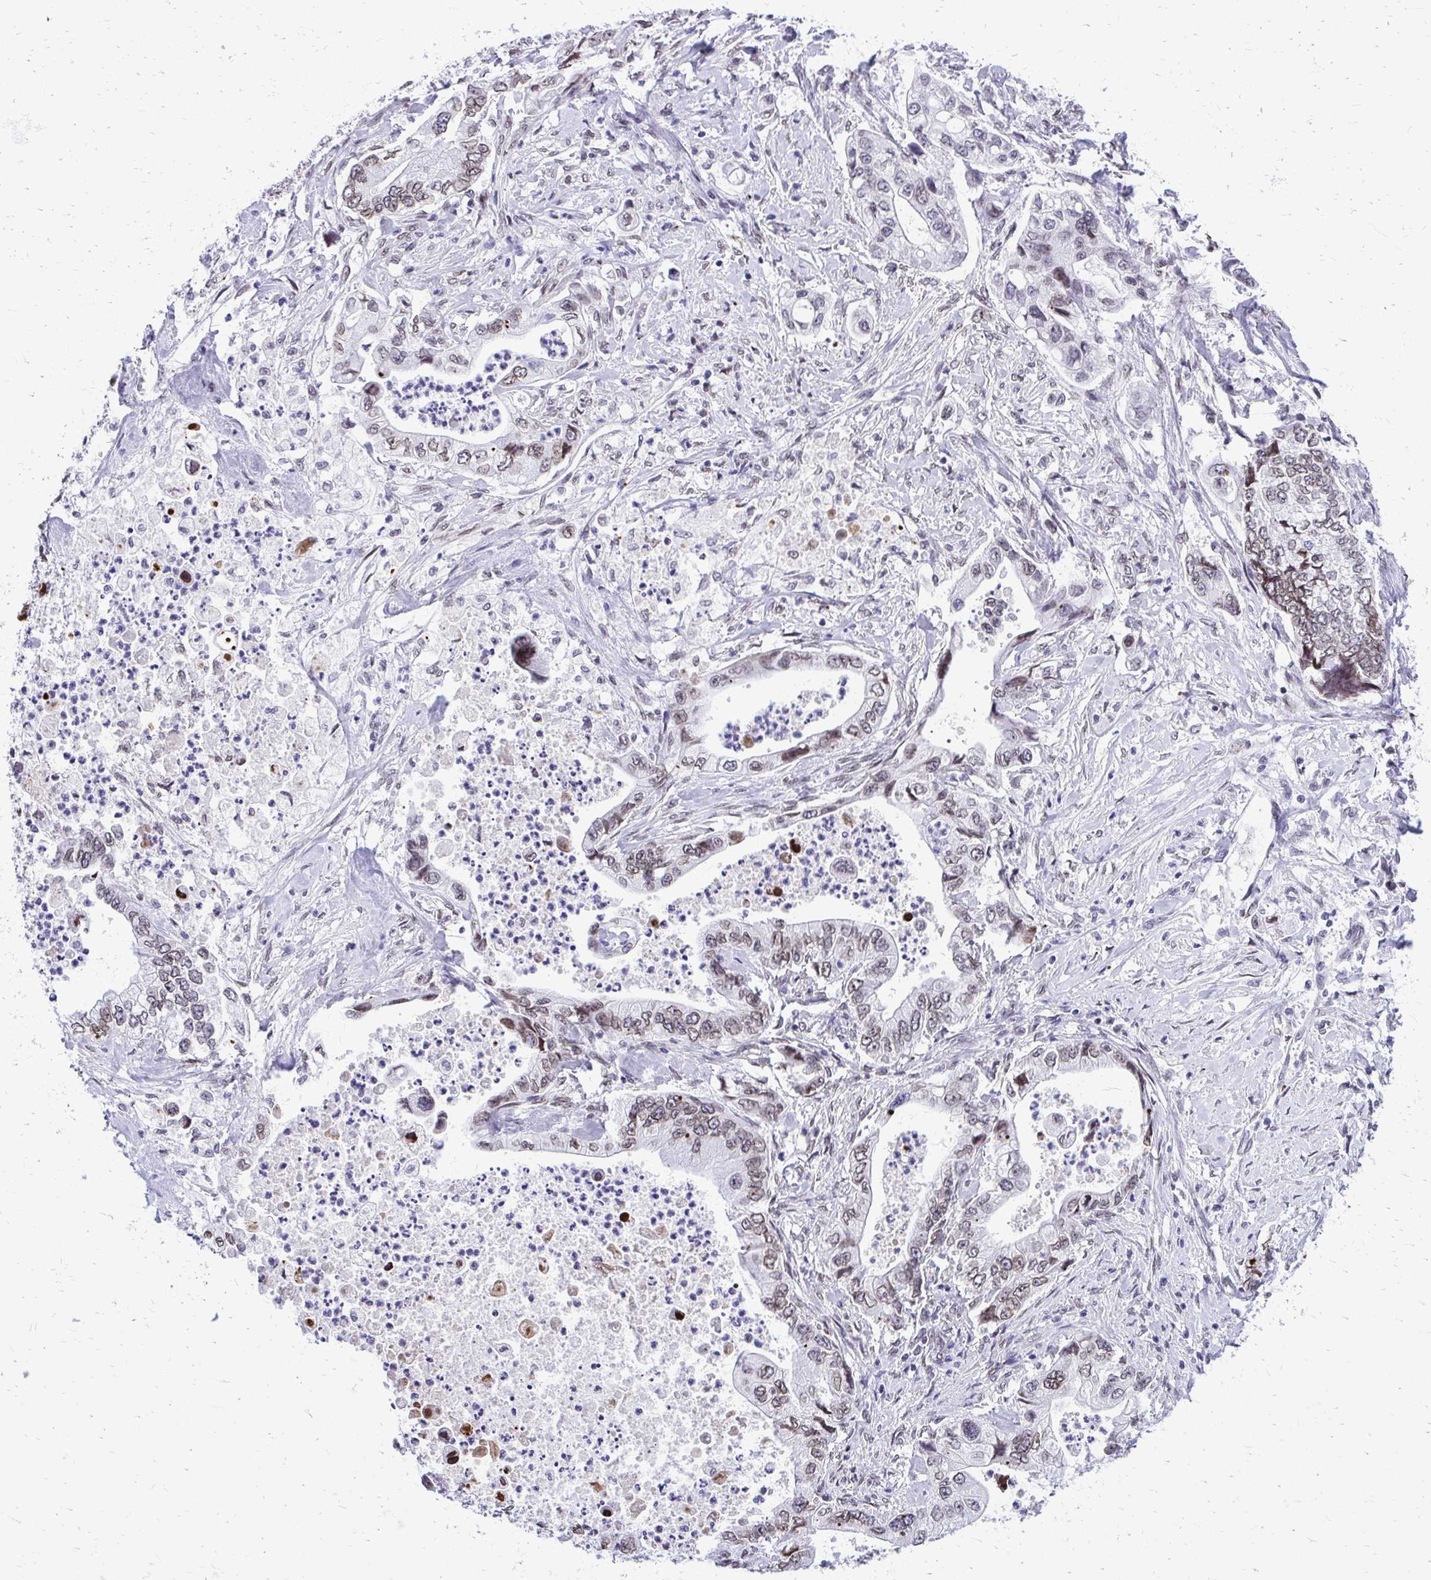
{"staining": {"intensity": "moderate", "quantity": ">75%", "location": "cytoplasmic/membranous,nuclear"}, "tissue": "stomach cancer", "cell_type": "Tumor cells", "image_type": "cancer", "snomed": [{"axis": "morphology", "description": "Adenocarcinoma, NOS"}, {"axis": "topography", "description": "Pancreas"}, {"axis": "topography", "description": "Stomach, upper"}], "caption": "Stomach adenocarcinoma stained with DAB (3,3'-diaminobenzidine) IHC reveals medium levels of moderate cytoplasmic/membranous and nuclear staining in approximately >75% of tumor cells.", "gene": "BANF1", "patient": {"sex": "male", "age": 77}}